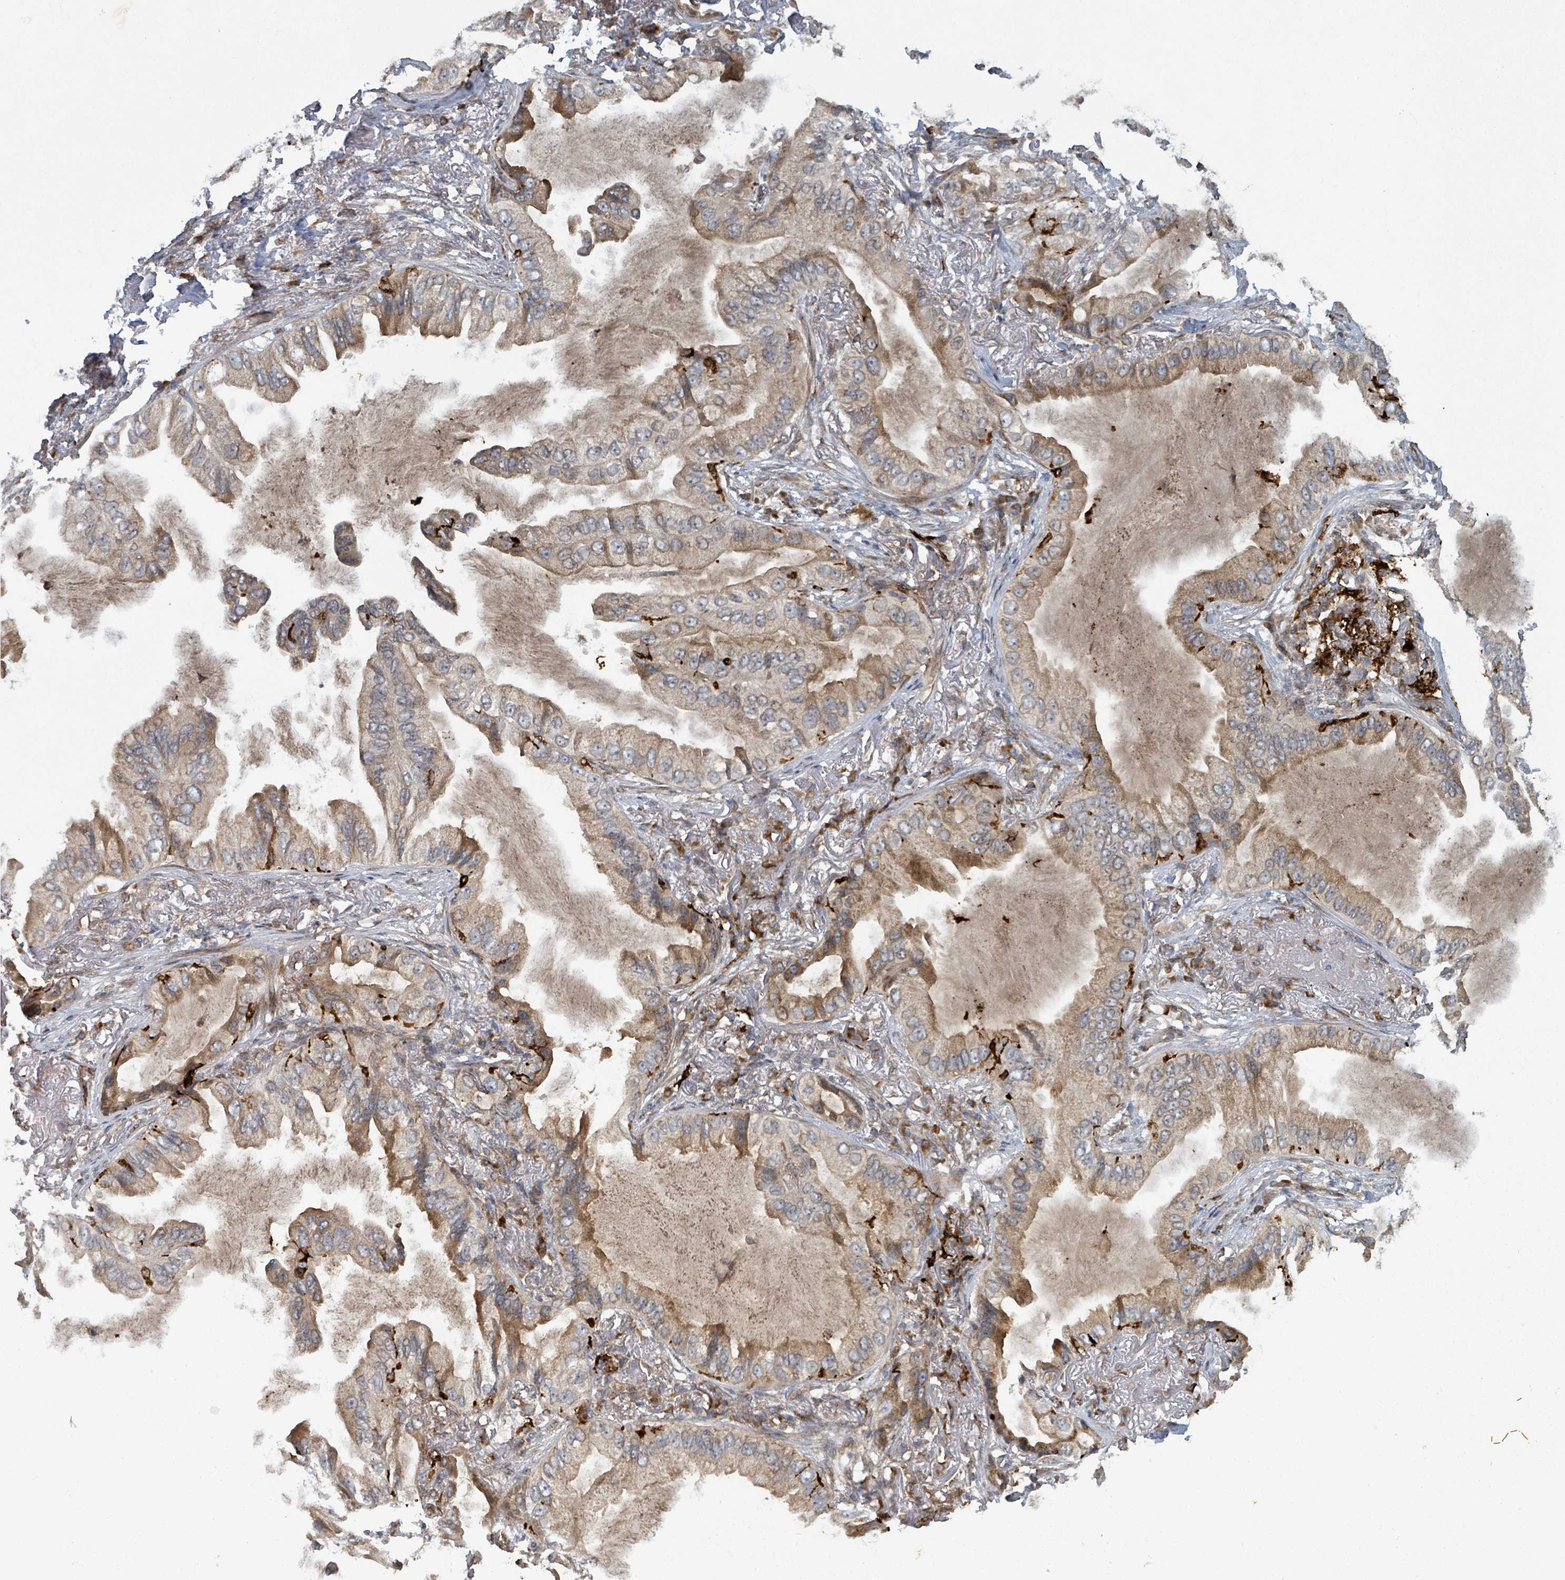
{"staining": {"intensity": "moderate", "quantity": ">75%", "location": "cytoplasmic/membranous"}, "tissue": "lung cancer", "cell_type": "Tumor cells", "image_type": "cancer", "snomed": [{"axis": "morphology", "description": "Adenocarcinoma, NOS"}, {"axis": "topography", "description": "Lung"}], "caption": "The photomicrograph demonstrates immunohistochemical staining of lung cancer (adenocarcinoma). There is moderate cytoplasmic/membranous positivity is identified in approximately >75% of tumor cells.", "gene": "OR51E1", "patient": {"sex": "female", "age": 69}}